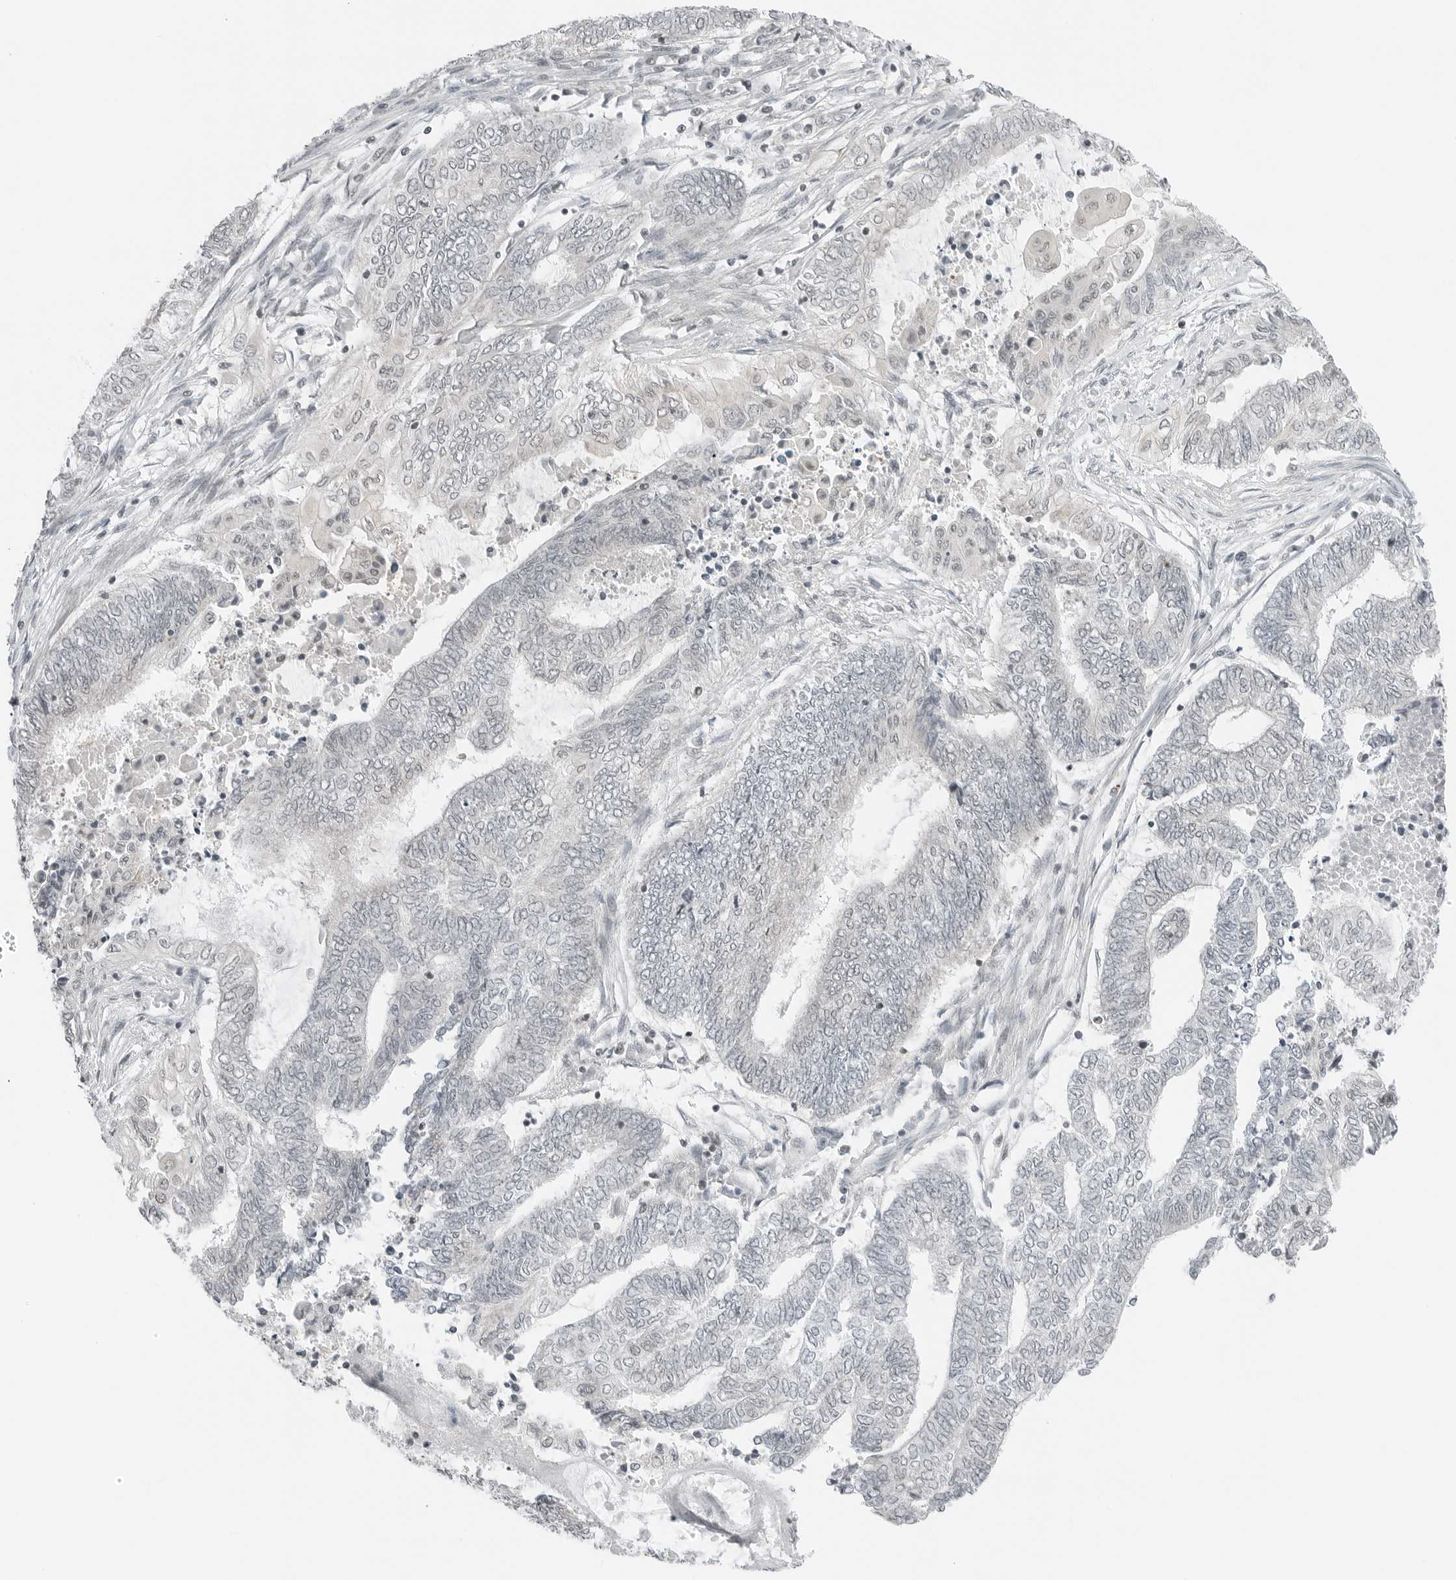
{"staining": {"intensity": "negative", "quantity": "none", "location": "none"}, "tissue": "endometrial cancer", "cell_type": "Tumor cells", "image_type": "cancer", "snomed": [{"axis": "morphology", "description": "Adenocarcinoma, NOS"}, {"axis": "topography", "description": "Uterus"}, {"axis": "topography", "description": "Endometrium"}], "caption": "Immunohistochemistry micrograph of neoplastic tissue: endometrial cancer (adenocarcinoma) stained with DAB (3,3'-diaminobenzidine) shows no significant protein positivity in tumor cells.", "gene": "CRTC2", "patient": {"sex": "female", "age": 70}}